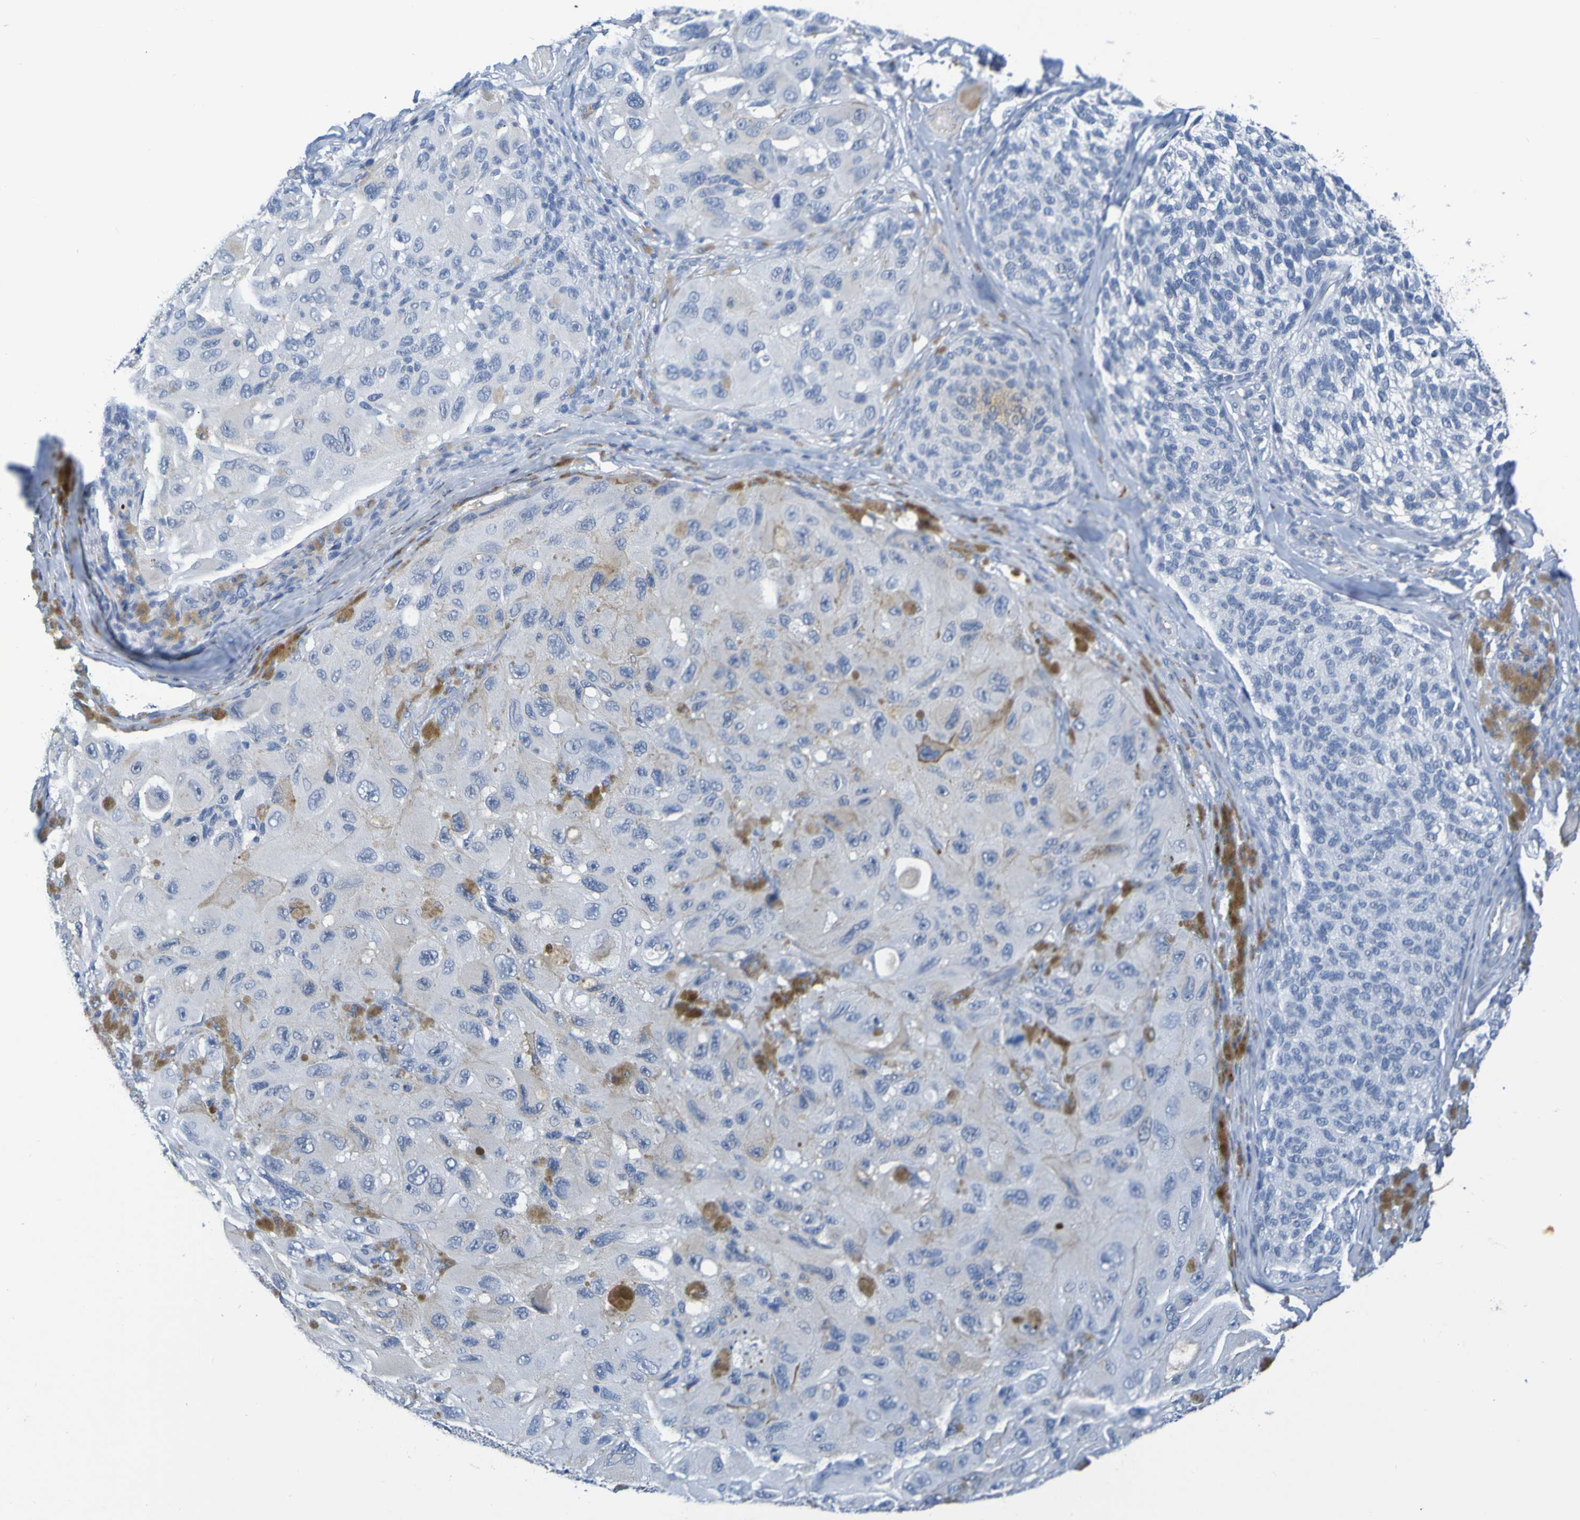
{"staining": {"intensity": "negative", "quantity": "none", "location": "none"}, "tissue": "melanoma", "cell_type": "Tumor cells", "image_type": "cancer", "snomed": [{"axis": "morphology", "description": "Malignant melanoma, NOS"}, {"axis": "topography", "description": "Skin"}], "caption": "Immunohistochemistry of malignant melanoma reveals no staining in tumor cells.", "gene": "IL10", "patient": {"sex": "female", "age": 73}}